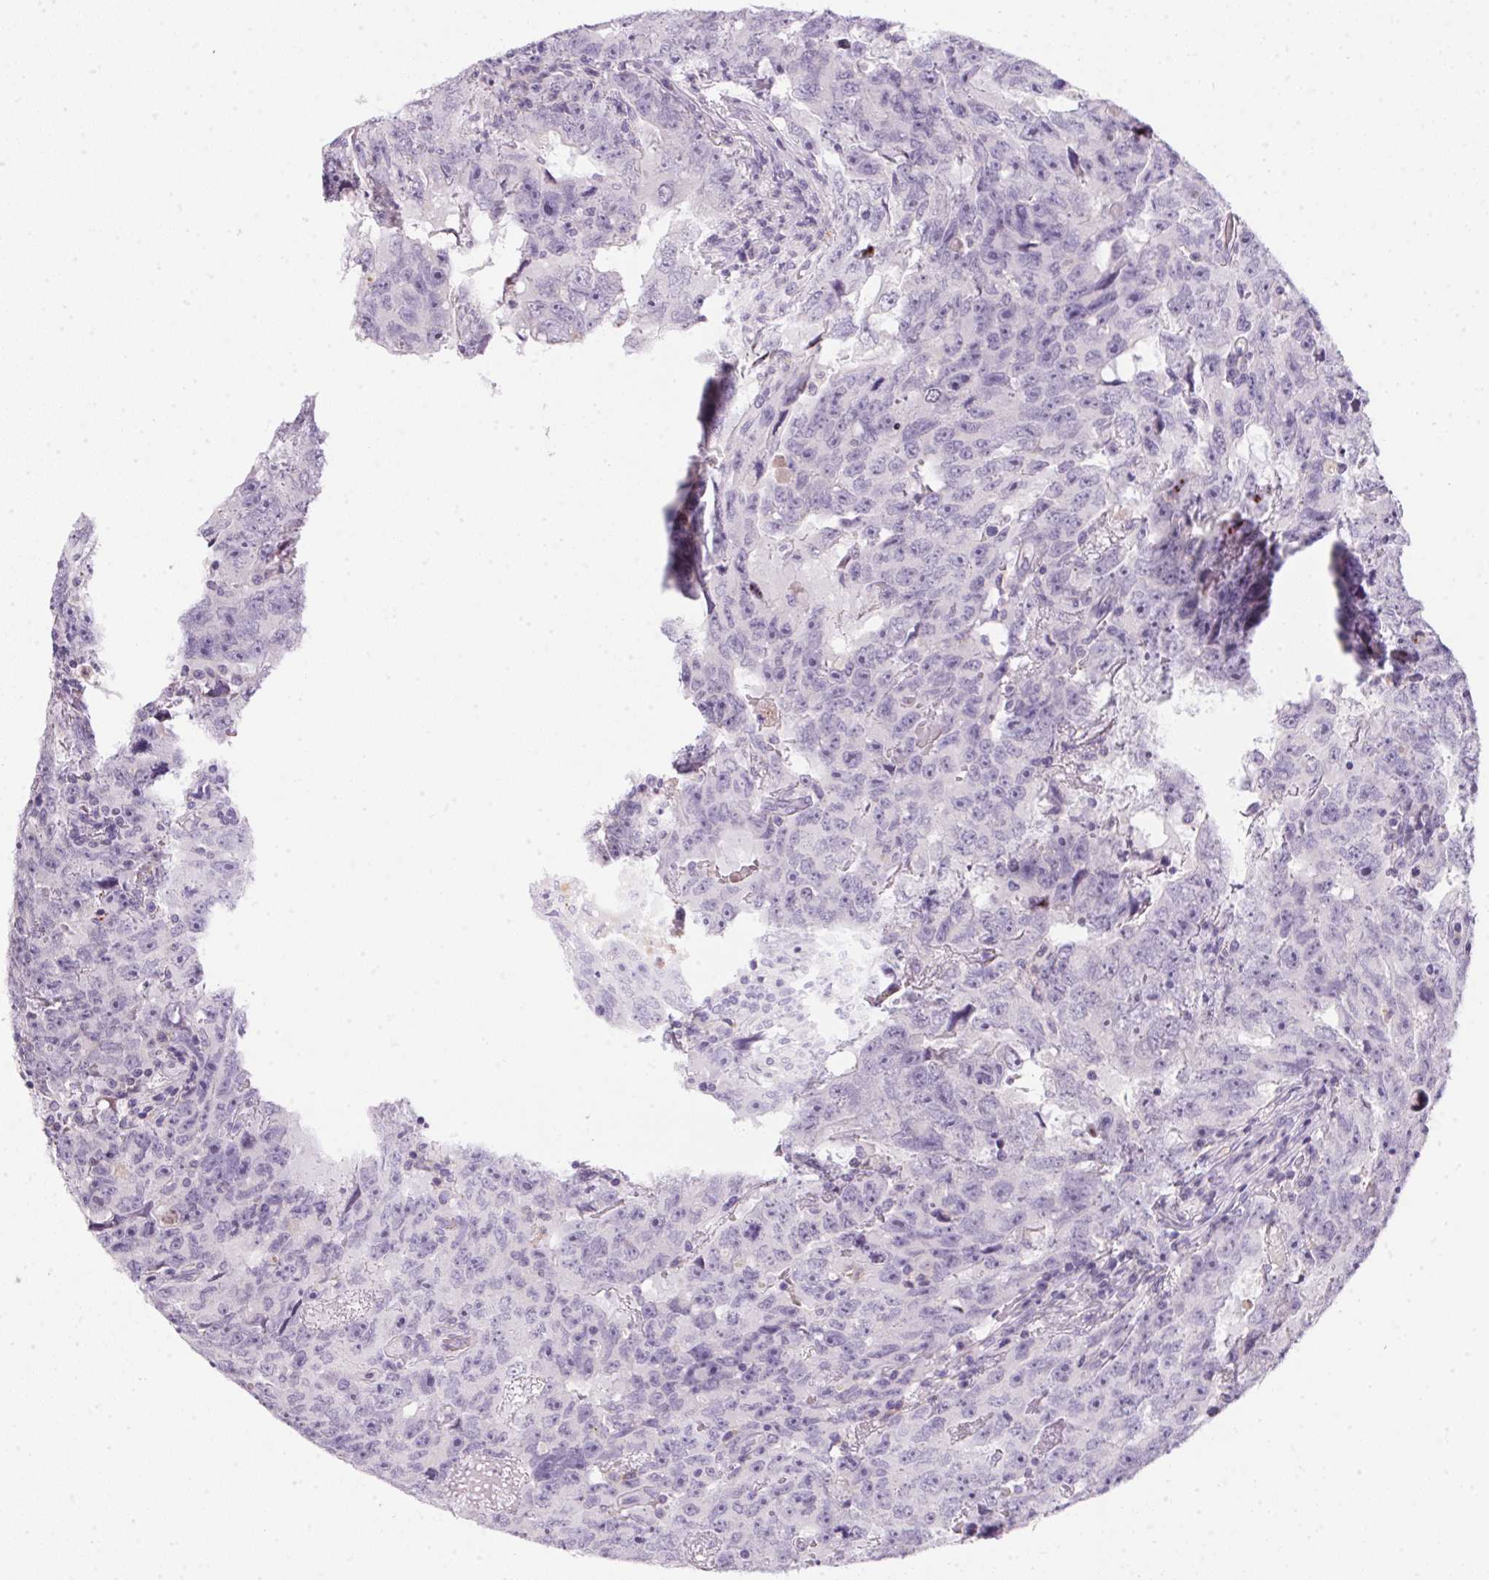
{"staining": {"intensity": "negative", "quantity": "none", "location": "none"}, "tissue": "testis cancer", "cell_type": "Tumor cells", "image_type": "cancer", "snomed": [{"axis": "morphology", "description": "Carcinoma, Embryonal, NOS"}, {"axis": "topography", "description": "Testis"}], "caption": "The micrograph exhibits no staining of tumor cells in testis cancer. (Stains: DAB (3,3'-diaminobenzidine) immunohistochemistry (IHC) with hematoxylin counter stain, Microscopy: brightfield microscopy at high magnification).", "gene": "ECPAS", "patient": {"sex": "male", "age": 24}}